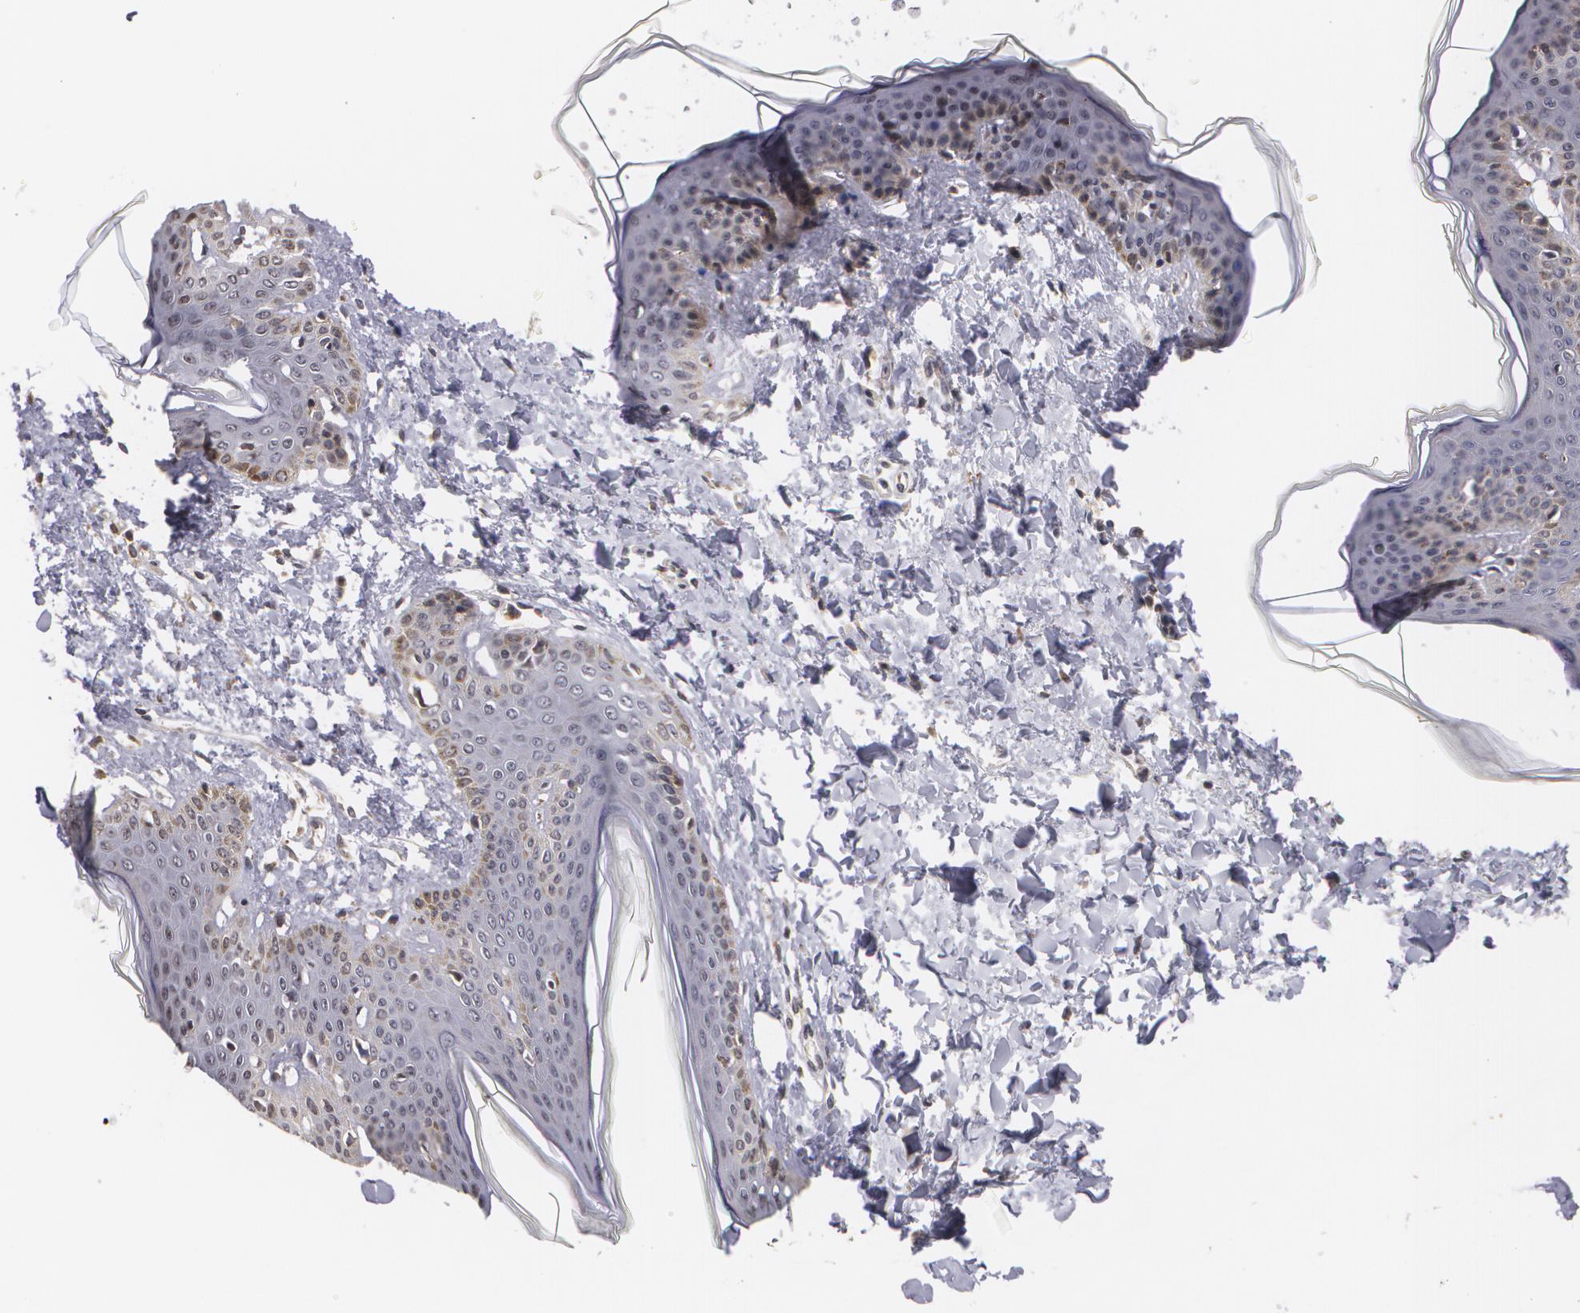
{"staining": {"intensity": "moderate", "quantity": ">75%", "location": "nuclear"}, "tissue": "skin", "cell_type": "Fibroblasts", "image_type": "normal", "snomed": [{"axis": "morphology", "description": "Normal tissue, NOS"}, {"axis": "topography", "description": "Skin"}], "caption": "Moderate nuclear positivity for a protein is seen in approximately >75% of fibroblasts of benign skin using IHC.", "gene": "VAV3", "patient": {"sex": "female", "age": 17}}